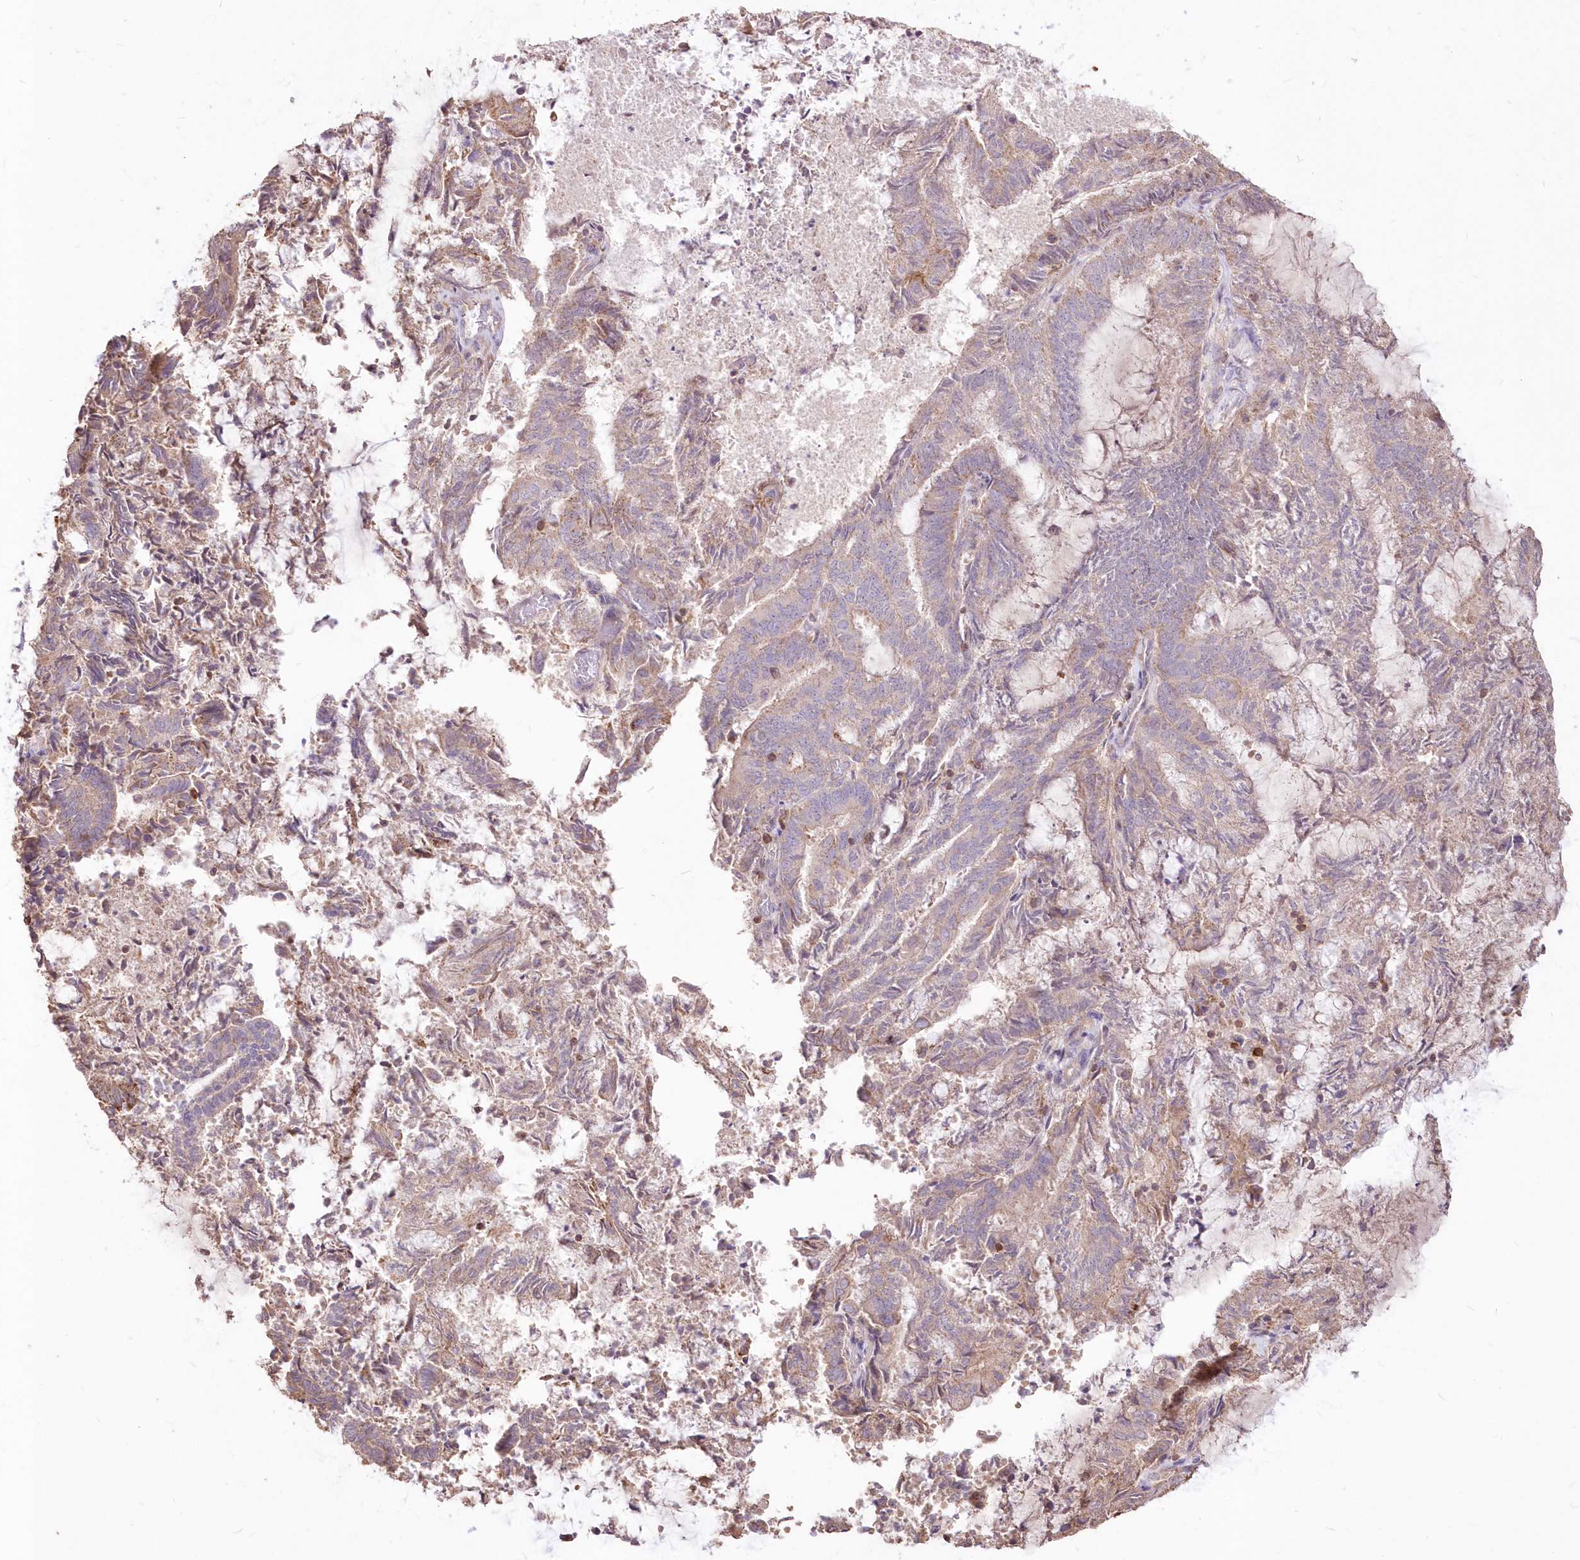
{"staining": {"intensity": "weak", "quantity": "<25%", "location": "cytoplasmic/membranous"}, "tissue": "endometrial cancer", "cell_type": "Tumor cells", "image_type": "cancer", "snomed": [{"axis": "morphology", "description": "Adenocarcinoma, NOS"}, {"axis": "topography", "description": "Endometrium"}], "caption": "DAB immunohistochemical staining of human endometrial cancer (adenocarcinoma) reveals no significant positivity in tumor cells.", "gene": "STK17B", "patient": {"sex": "female", "age": 80}}